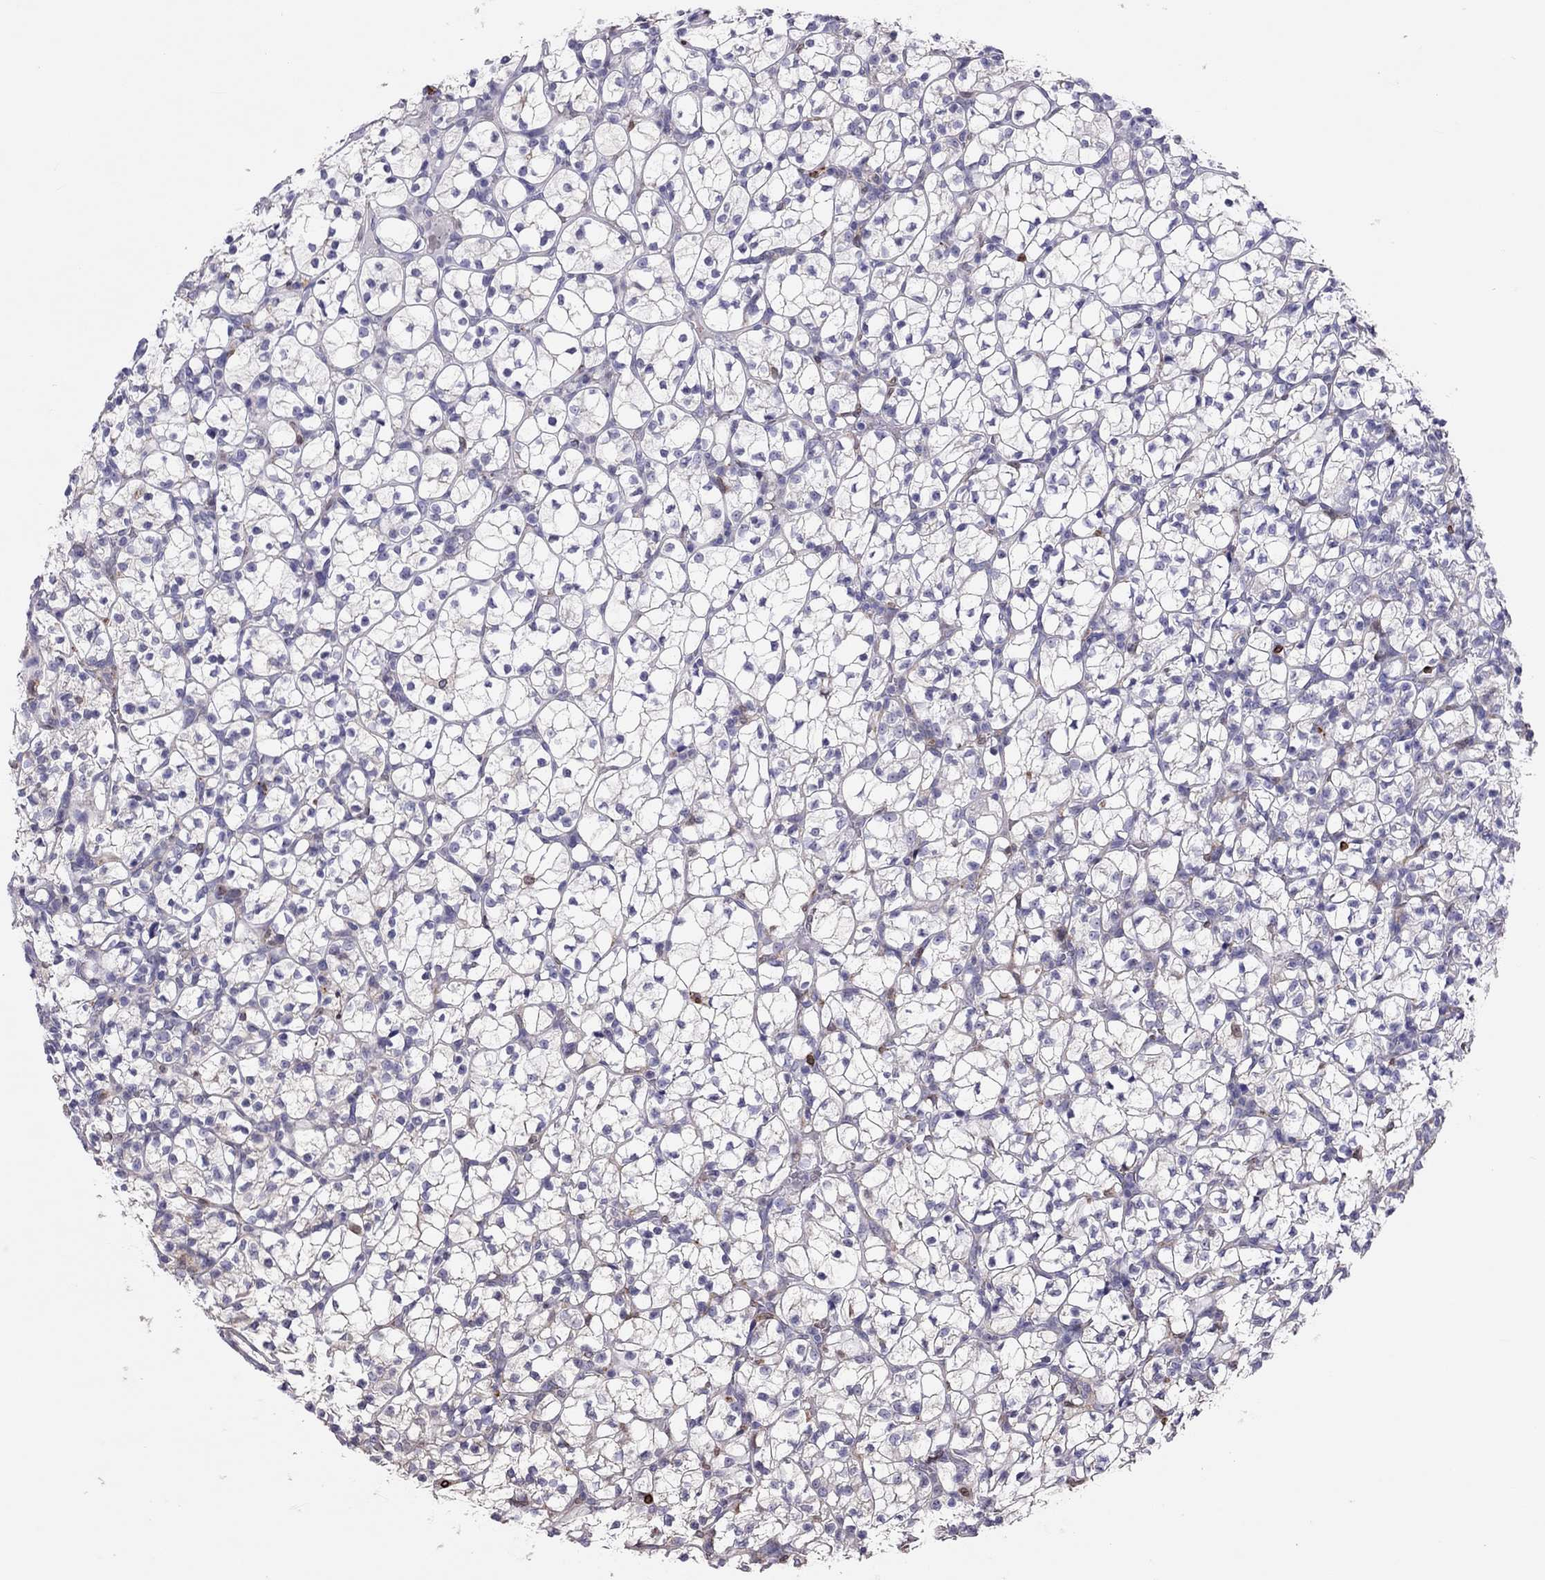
{"staining": {"intensity": "negative", "quantity": "none", "location": "none"}, "tissue": "renal cancer", "cell_type": "Tumor cells", "image_type": "cancer", "snomed": [{"axis": "morphology", "description": "Adenocarcinoma, NOS"}, {"axis": "topography", "description": "Kidney"}], "caption": "An image of renal adenocarcinoma stained for a protein displays no brown staining in tumor cells.", "gene": "ADORA2A", "patient": {"sex": "female", "age": 89}}